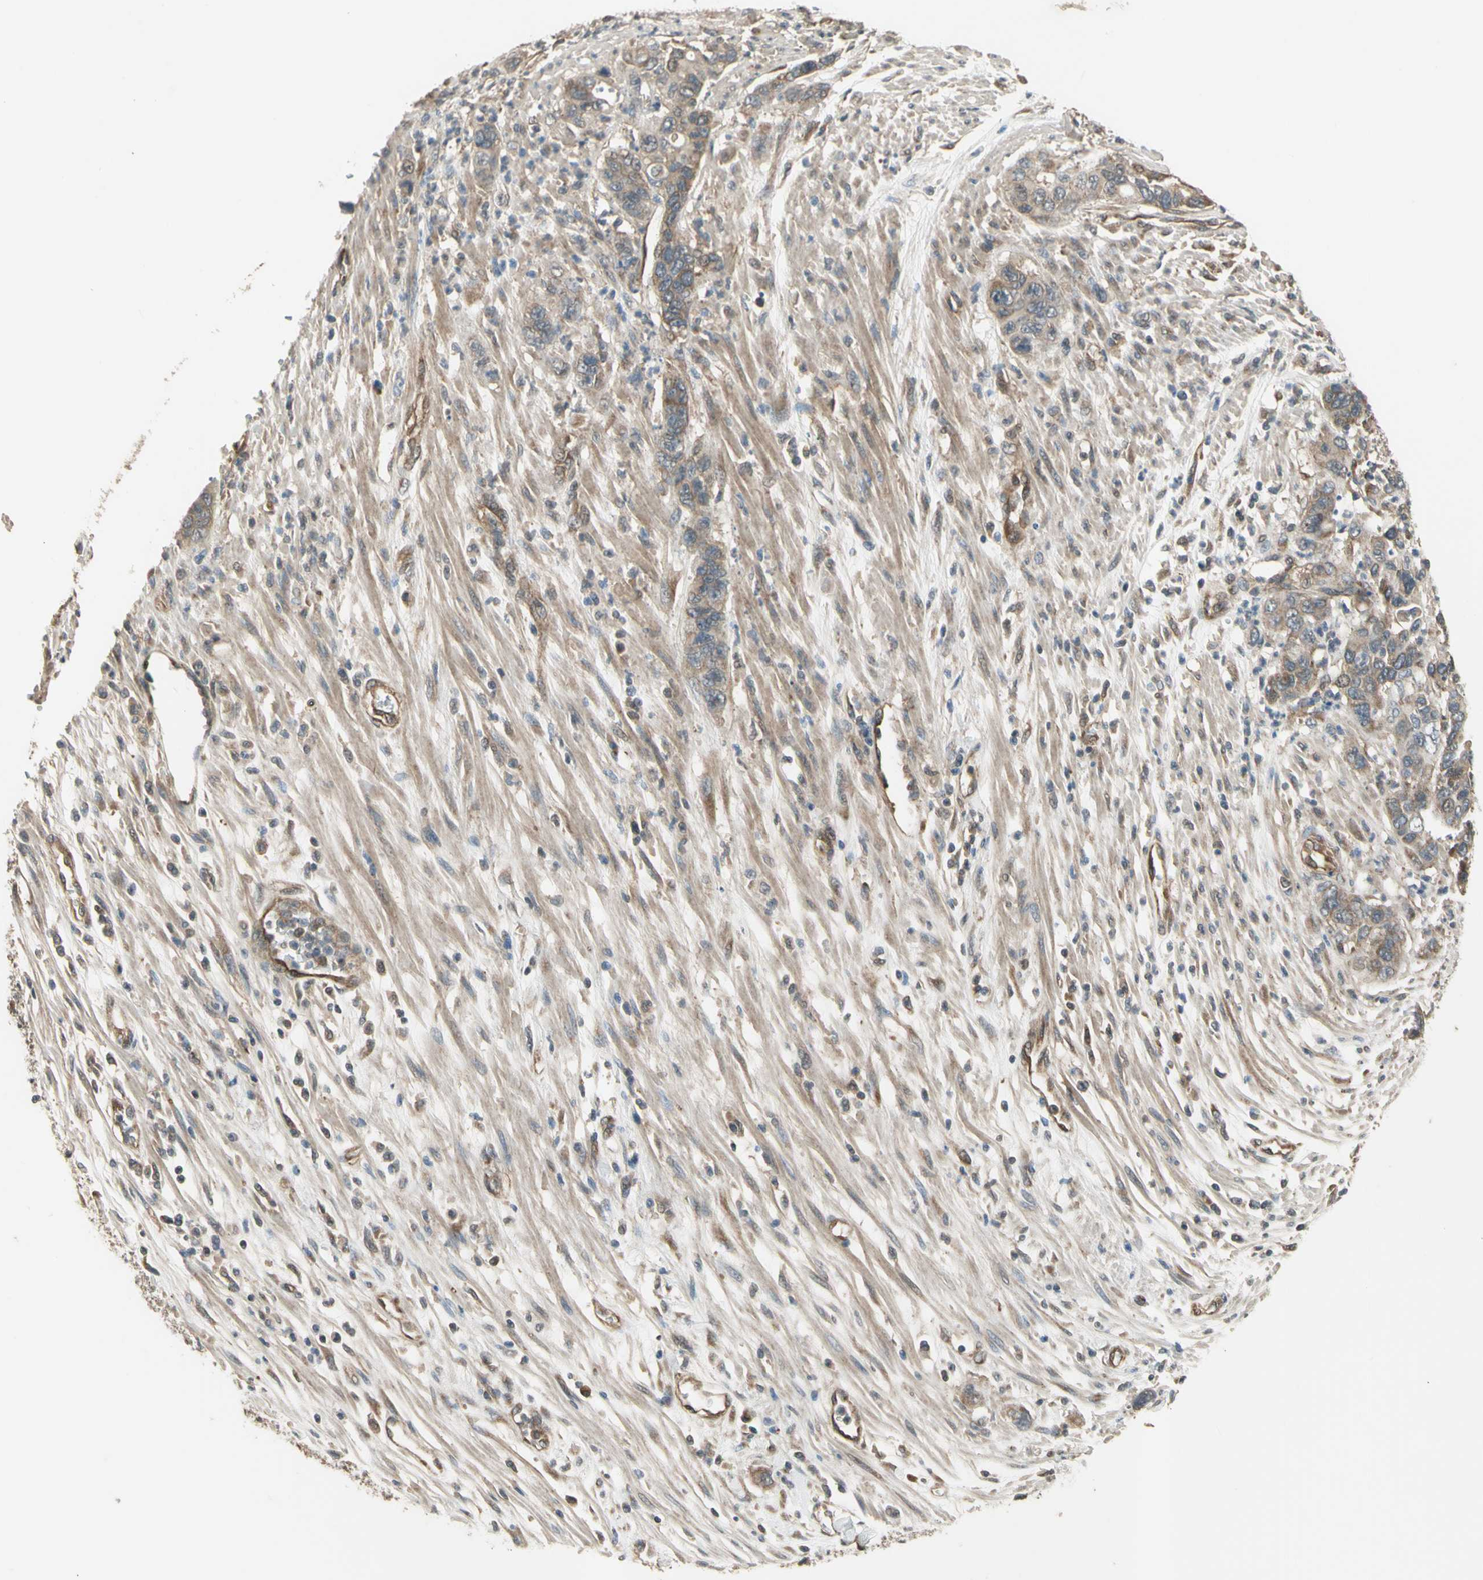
{"staining": {"intensity": "weak", "quantity": "25%-75%", "location": "cytoplasmic/membranous"}, "tissue": "pancreatic cancer", "cell_type": "Tumor cells", "image_type": "cancer", "snomed": [{"axis": "morphology", "description": "Adenocarcinoma, NOS"}, {"axis": "topography", "description": "Pancreas"}], "caption": "Protein expression analysis of human adenocarcinoma (pancreatic) reveals weak cytoplasmic/membranous positivity in about 25%-75% of tumor cells.", "gene": "EFNB2", "patient": {"sex": "female", "age": 71}}